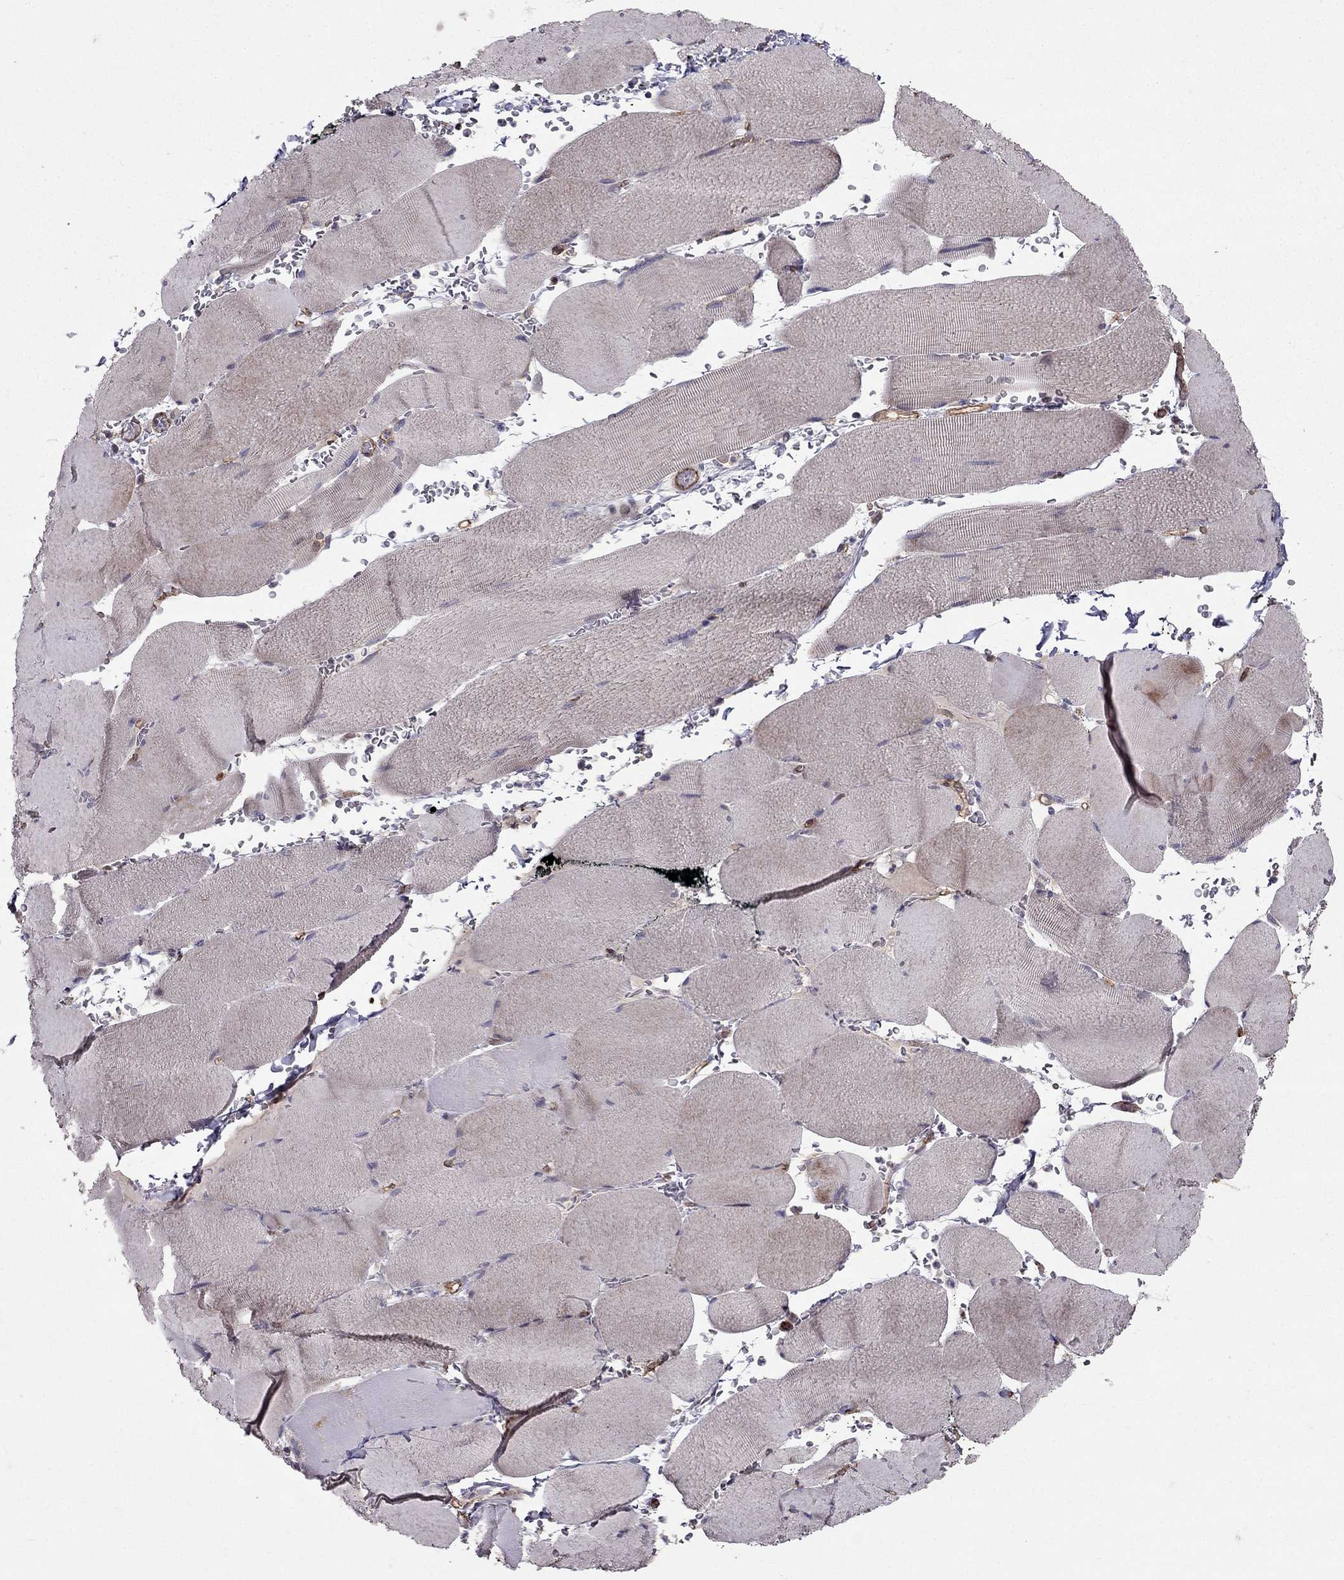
{"staining": {"intensity": "negative", "quantity": "none", "location": "none"}, "tissue": "skeletal muscle", "cell_type": "Myocytes", "image_type": "normal", "snomed": [{"axis": "morphology", "description": "Normal tissue, NOS"}, {"axis": "topography", "description": "Skeletal muscle"}], "caption": "Myocytes show no significant protein expression in normal skeletal muscle.", "gene": "RASIP1", "patient": {"sex": "male", "age": 56}}